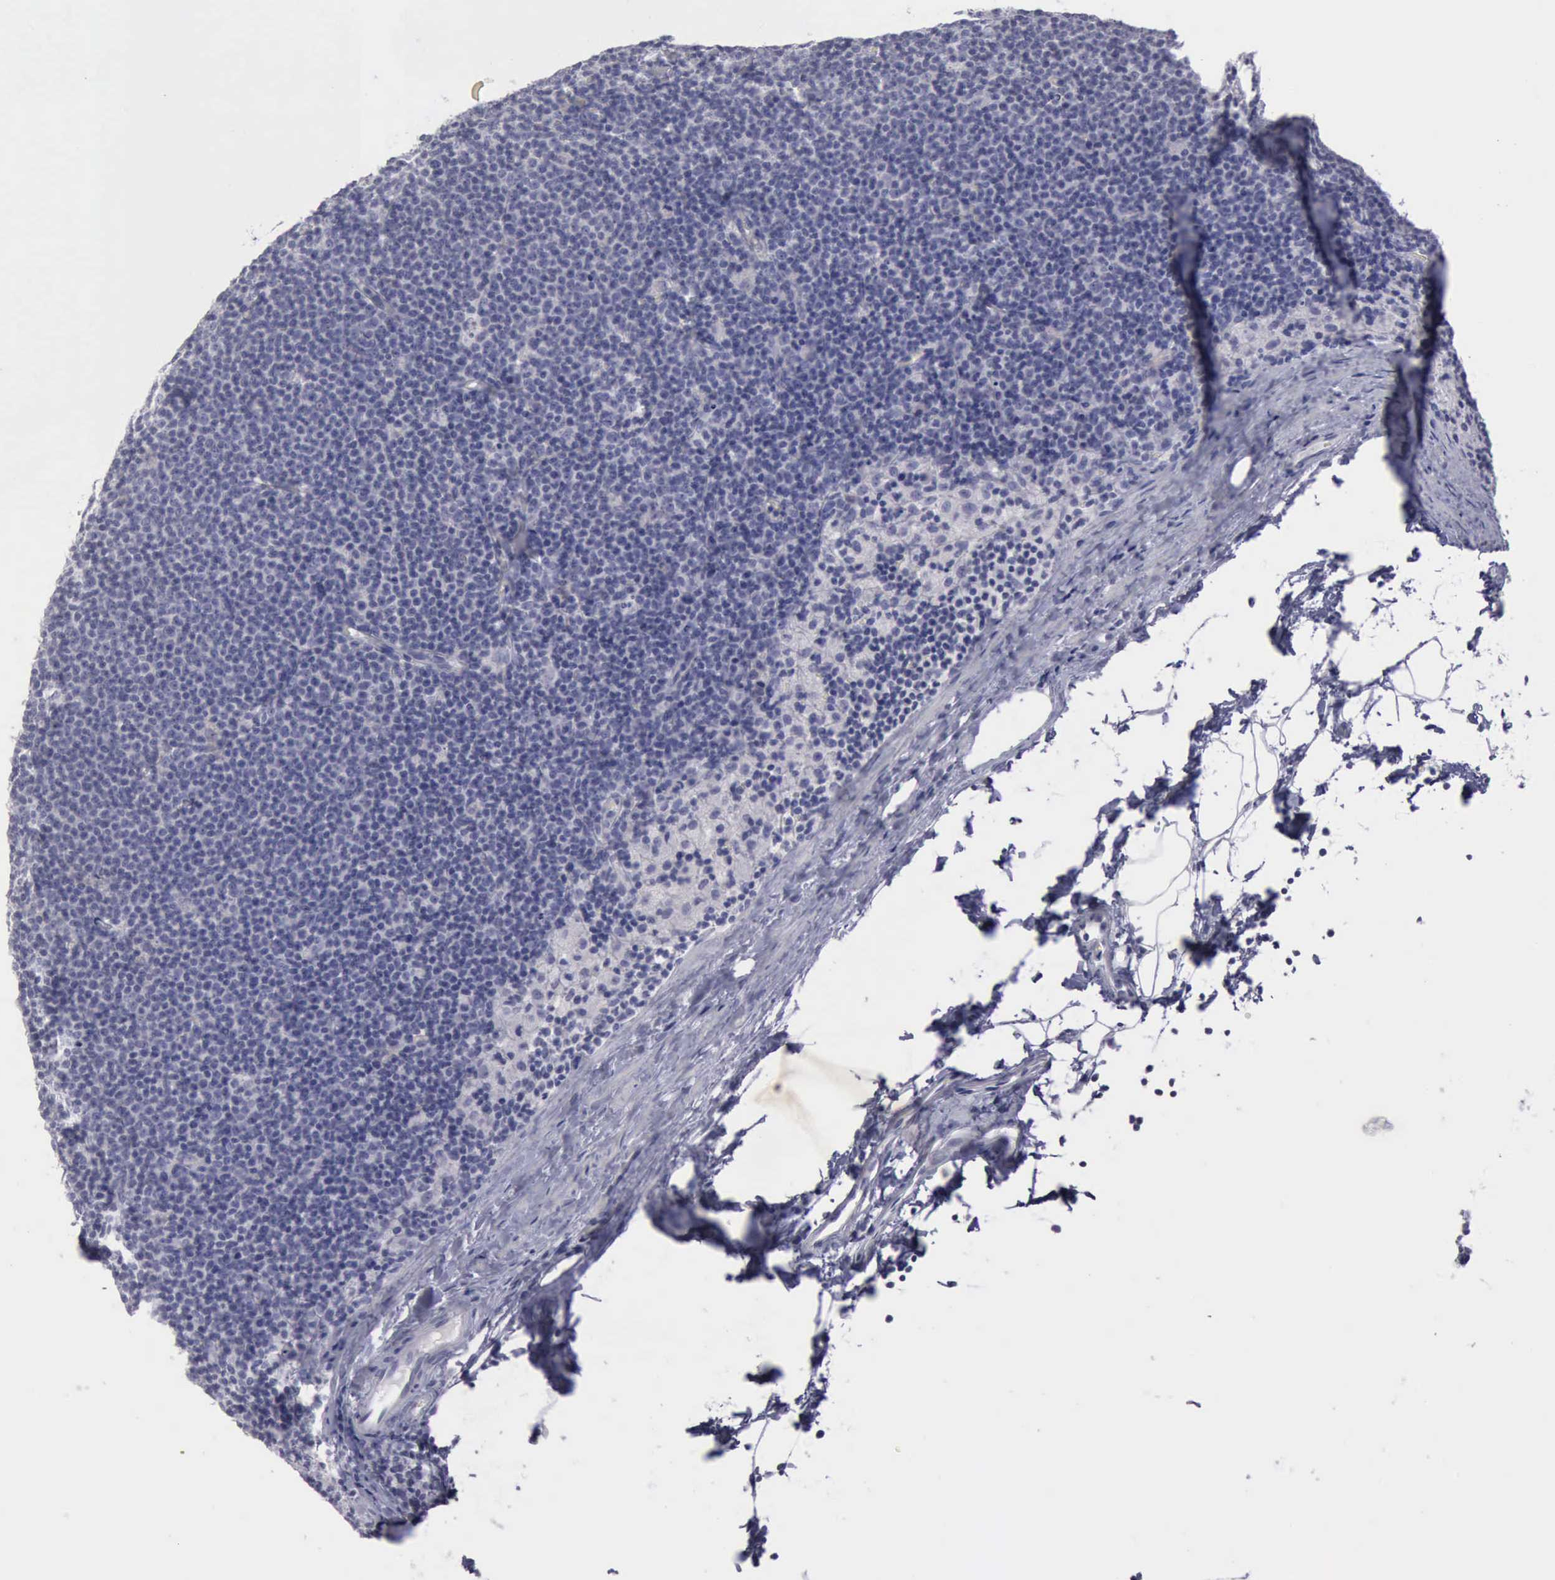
{"staining": {"intensity": "negative", "quantity": "none", "location": "none"}, "tissue": "lymphoma", "cell_type": "Tumor cells", "image_type": "cancer", "snomed": [{"axis": "morphology", "description": "Malignant lymphoma, non-Hodgkin's type, Low grade"}, {"axis": "topography", "description": "Lymph node"}], "caption": "The micrograph reveals no staining of tumor cells in lymphoma. (Immunohistochemistry (ihc), brightfield microscopy, high magnification).", "gene": "CDH2", "patient": {"sex": "male", "age": 65}}